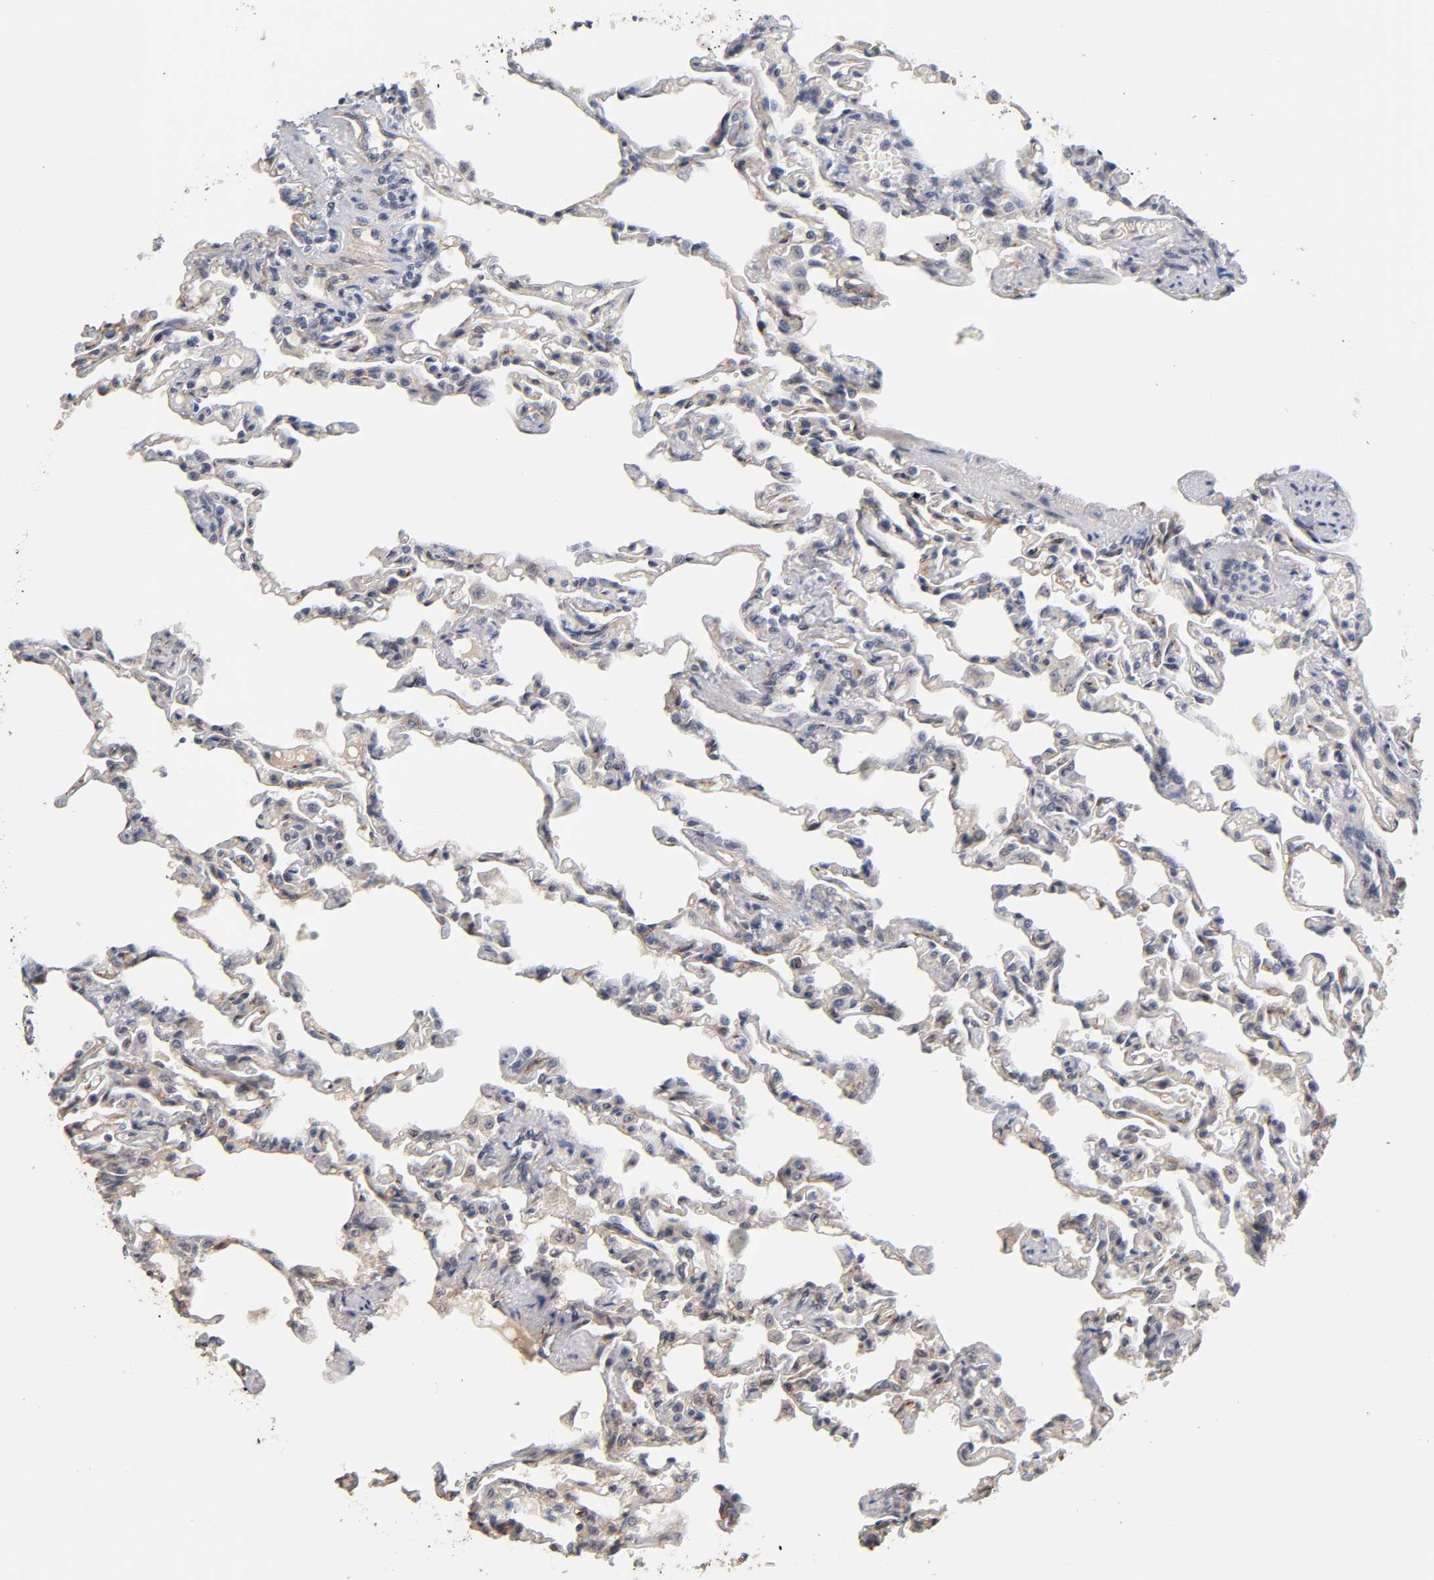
{"staining": {"intensity": "weak", "quantity": "25%-75%", "location": "cytoplasmic/membranous"}, "tissue": "lung", "cell_type": "Alveolar cells", "image_type": "normal", "snomed": [{"axis": "morphology", "description": "Normal tissue, NOS"}, {"axis": "topography", "description": "Lung"}], "caption": "A histopathology image of lung stained for a protein shows weak cytoplasmic/membranous brown staining in alveolar cells.", "gene": "LAMB1", "patient": {"sex": "male", "age": 21}}